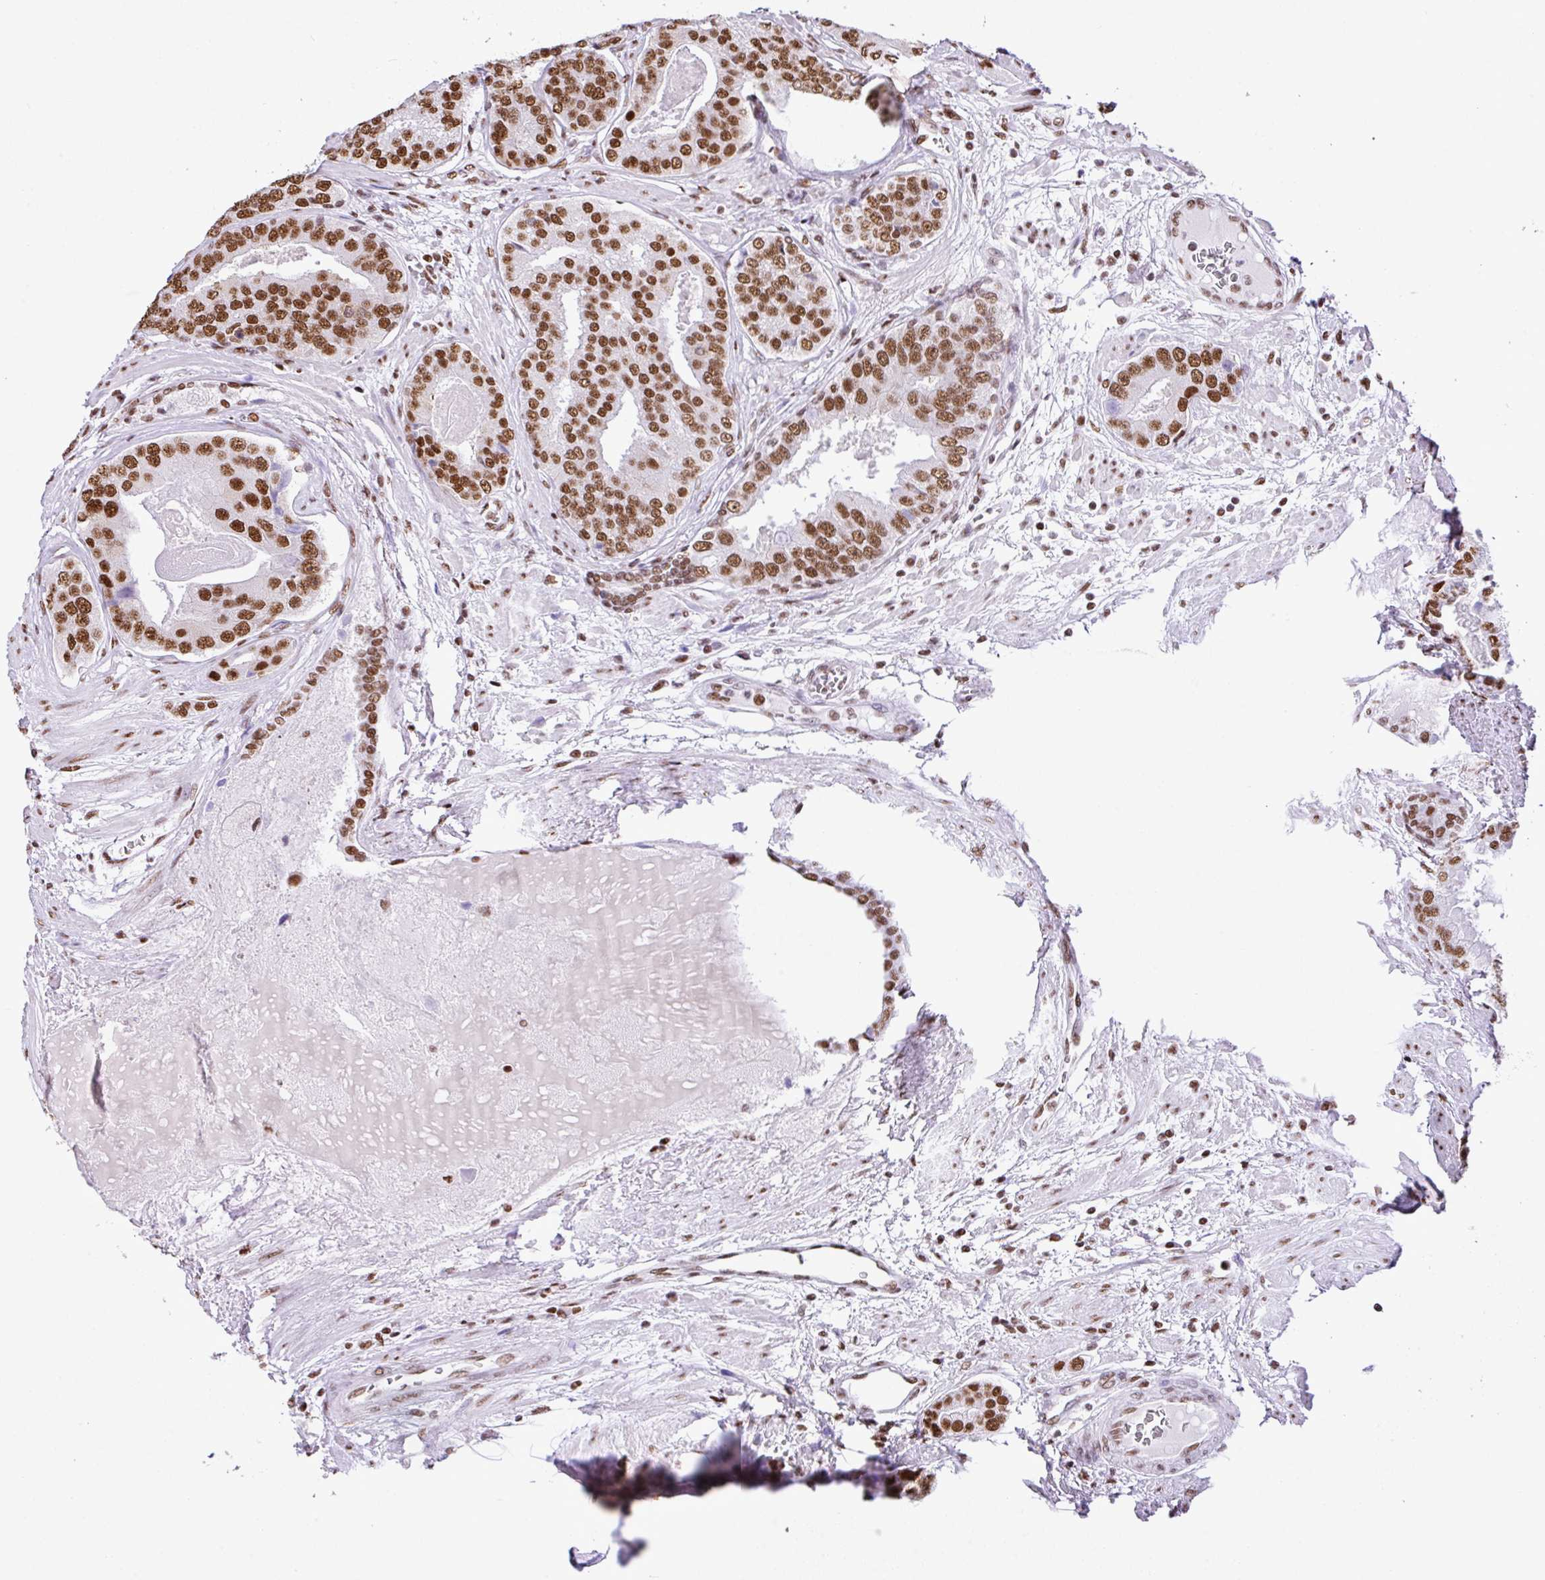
{"staining": {"intensity": "moderate", "quantity": ">75%", "location": "nuclear"}, "tissue": "prostate cancer", "cell_type": "Tumor cells", "image_type": "cancer", "snomed": [{"axis": "morphology", "description": "Adenocarcinoma, High grade"}, {"axis": "topography", "description": "Prostate"}], "caption": "Prostate cancer (adenocarcinoma (high-grade)) tissue exhibits moderate nuclear positivity in approximately >75% of tumor cells, visualized by immunohistochemistry.", "gene": "RARG", "patient": {"sex": "male", "age": 71}}